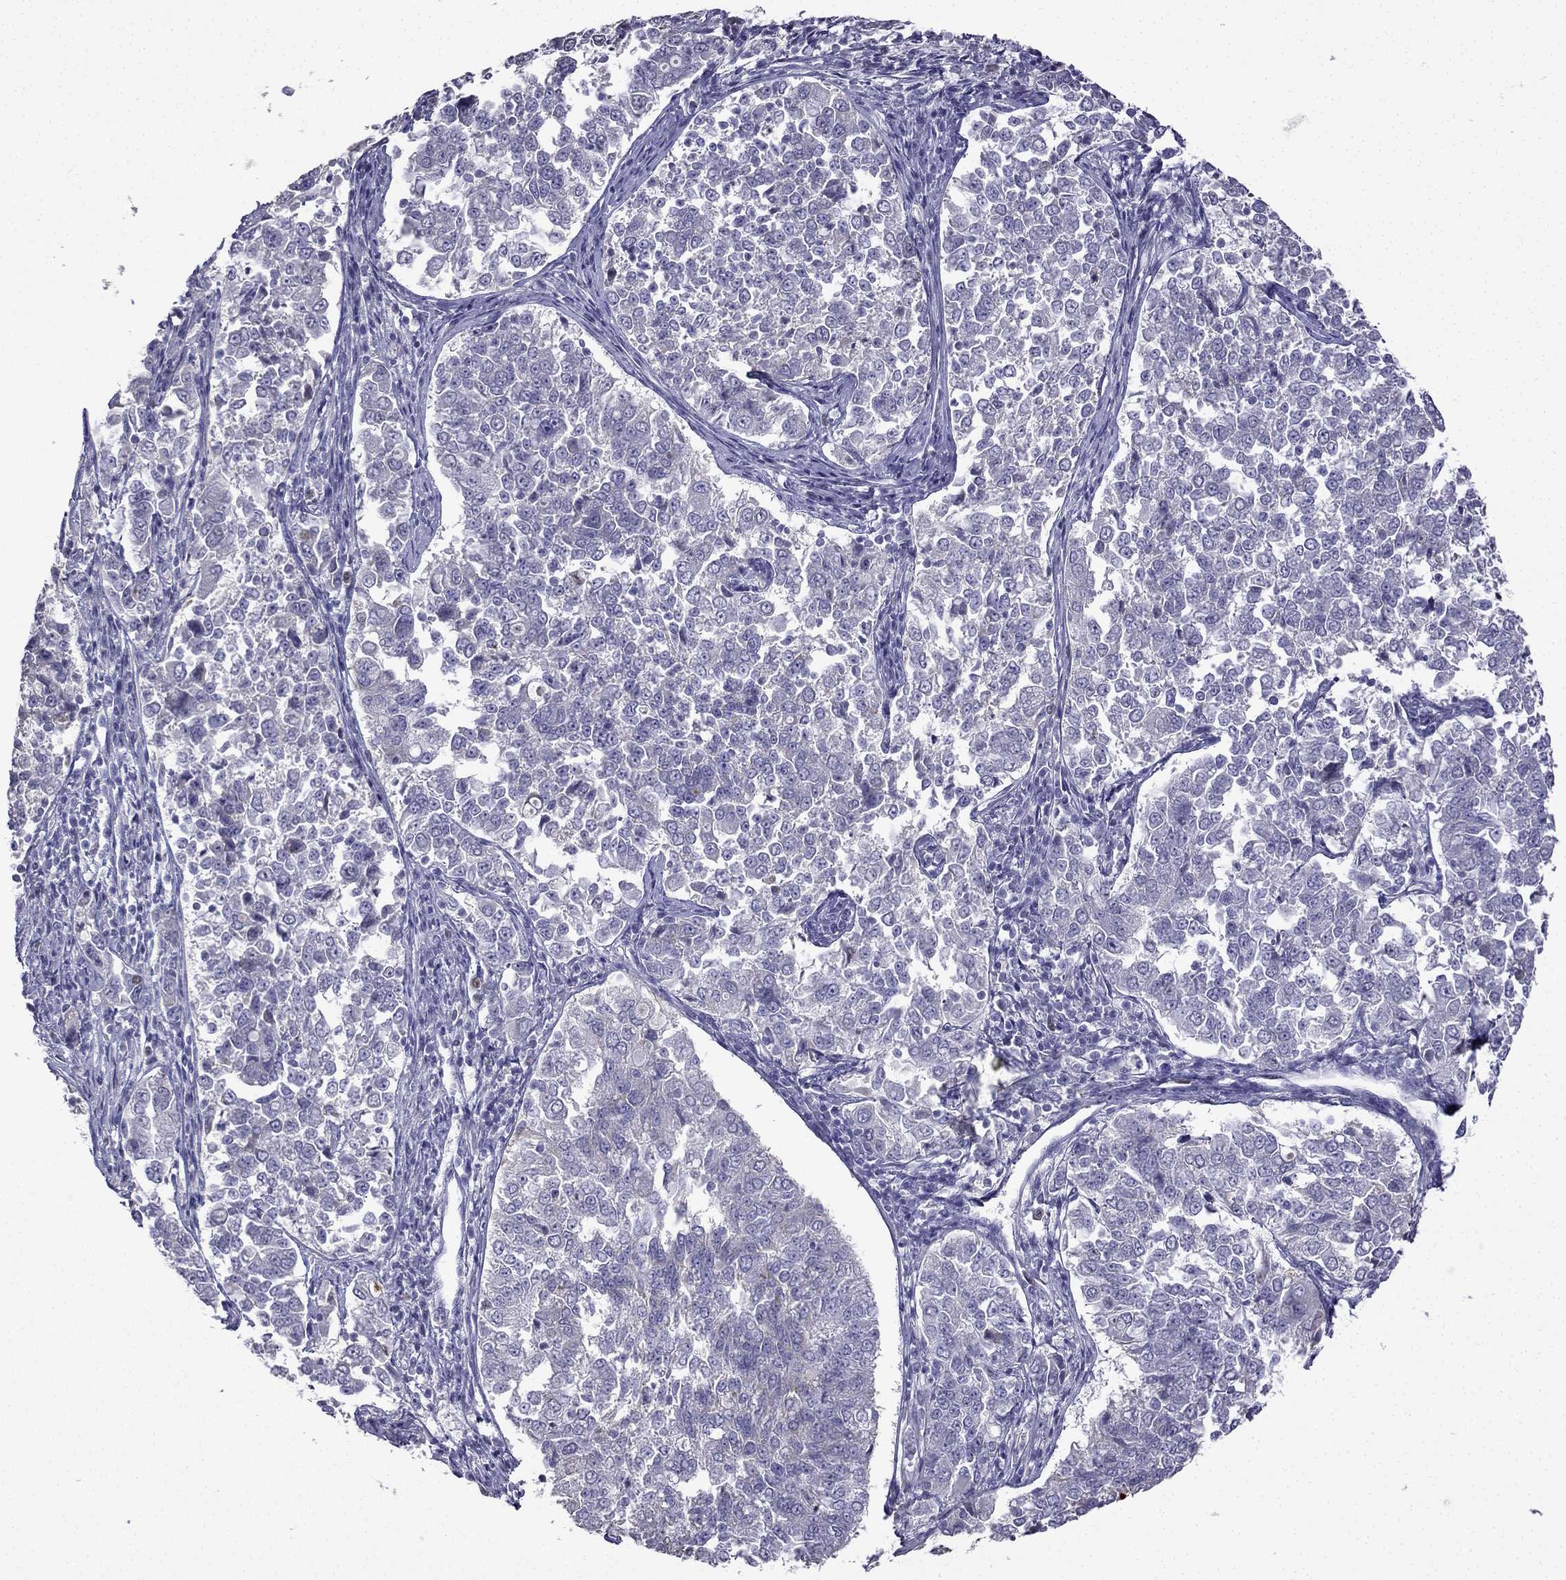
{"staining": {"intensity": "negative", "quantity": "none", "location": "none"}, "tissue": "endometrial cancer", "cell_type": "Tumor cells", "image_type": "cancer", "snomed": [{"axis": "morphology", "description": "Adenocarcinoma, NOS"}, {"axis": "topography", "description": "Endometrium"}], "caption": "IHC image of endometrial adenocarcinoma stained for a protein (brown), which demonstrates no expression in tumor cells.", "gene": "UHRF1", "patient": {"sex": "female", "age": 43}}